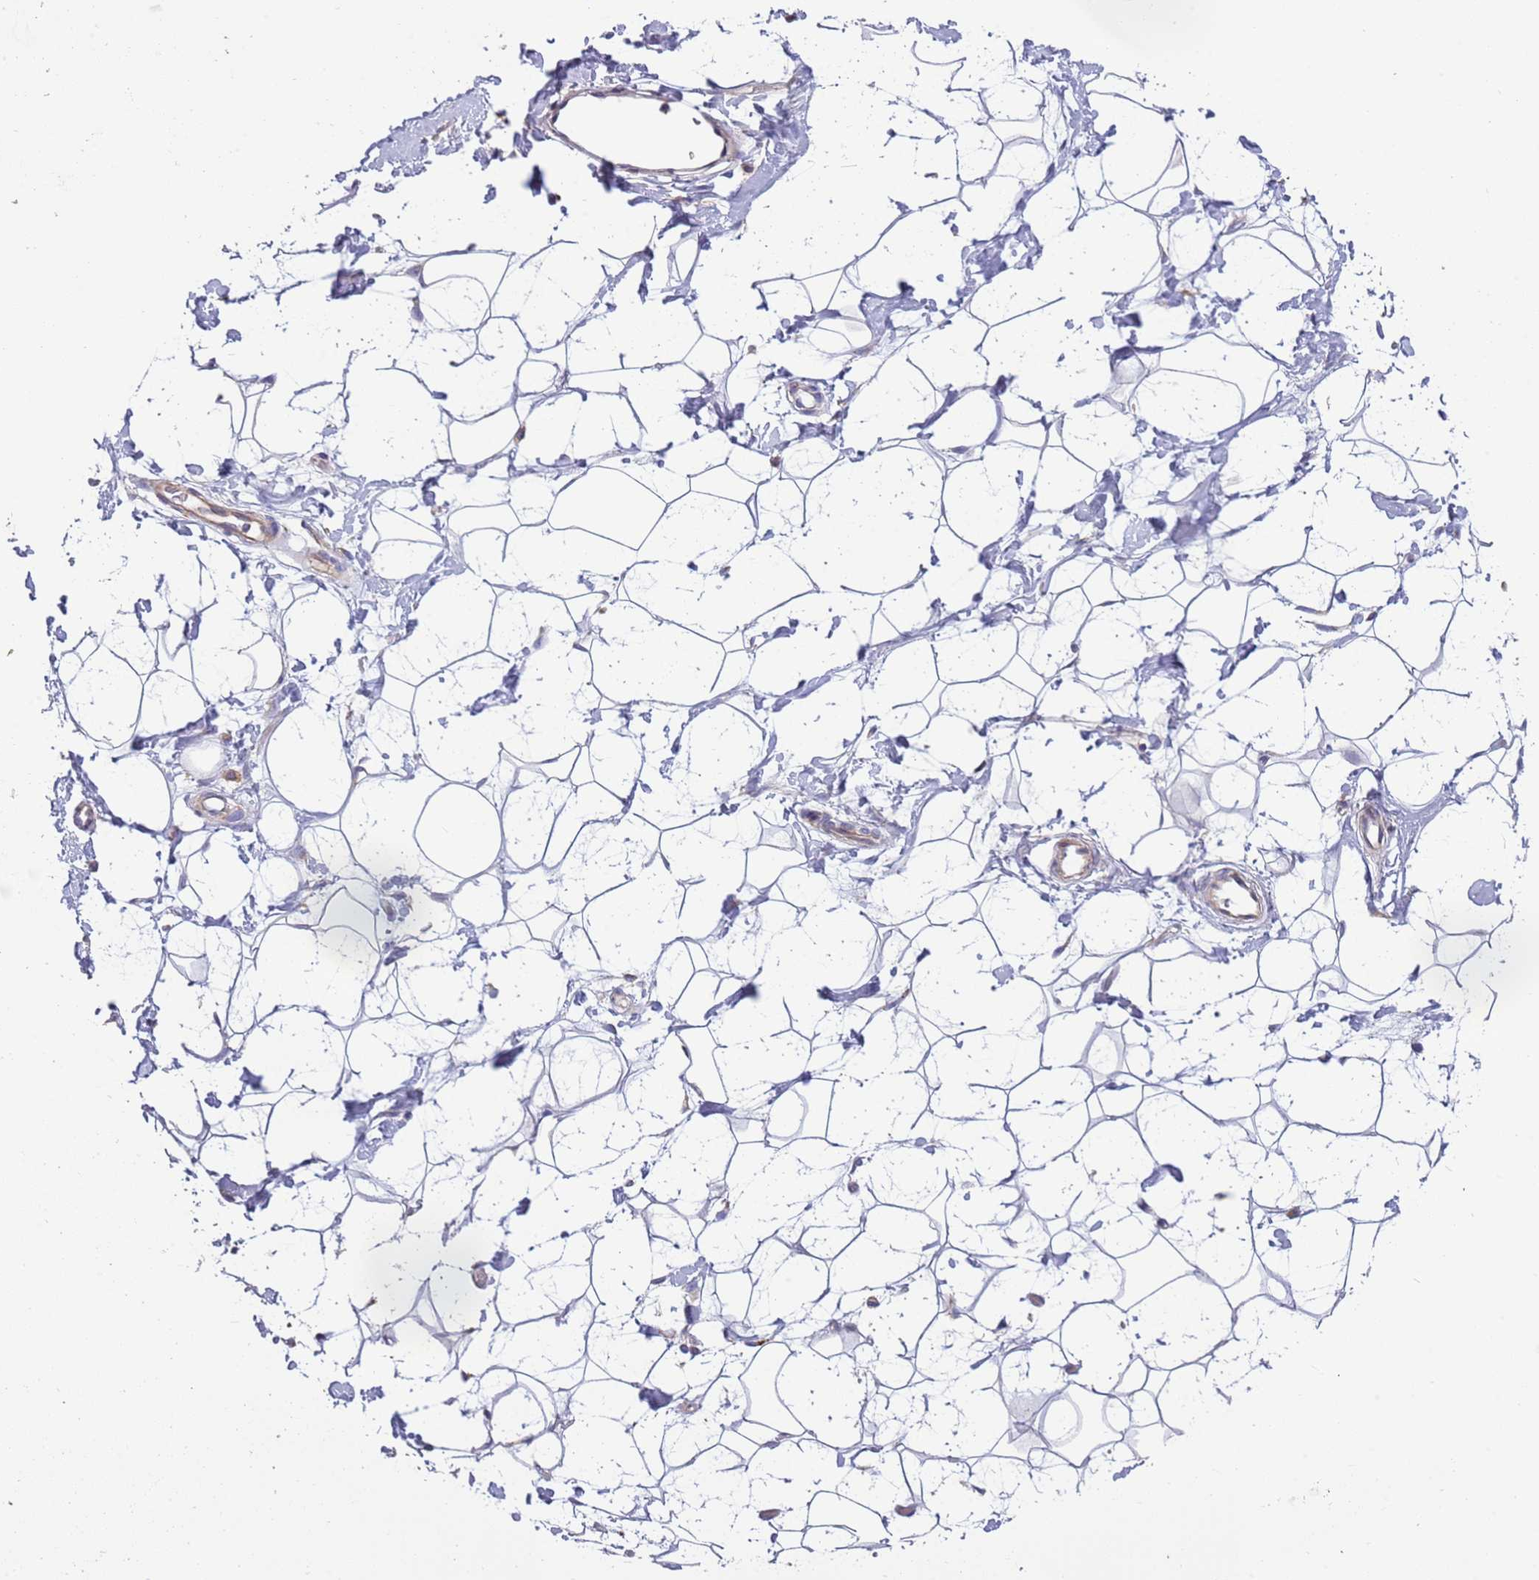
{"staining": {"intensity": "negative", "quantity": "none", "location": "none"}, "tissue": "adipose tissue", "cell_type": "Adipocytes", "image_type": "normal", "snomed": [{"axis": "morphology", "description": "Normal tissue, NOS"}, {"axis": "topography", "description": "Breast"}], "caption": "The histopathology image demonstrates no significant staining in adipocytes of adipose tissue. The staining is performed using DAB (3,3'-diaminobenzidine) brown chromogen with nuclei counter-stained in using hematoxylin.", "gene": "ARMCX6", "patient": {"sex": "female", "age": 26}}